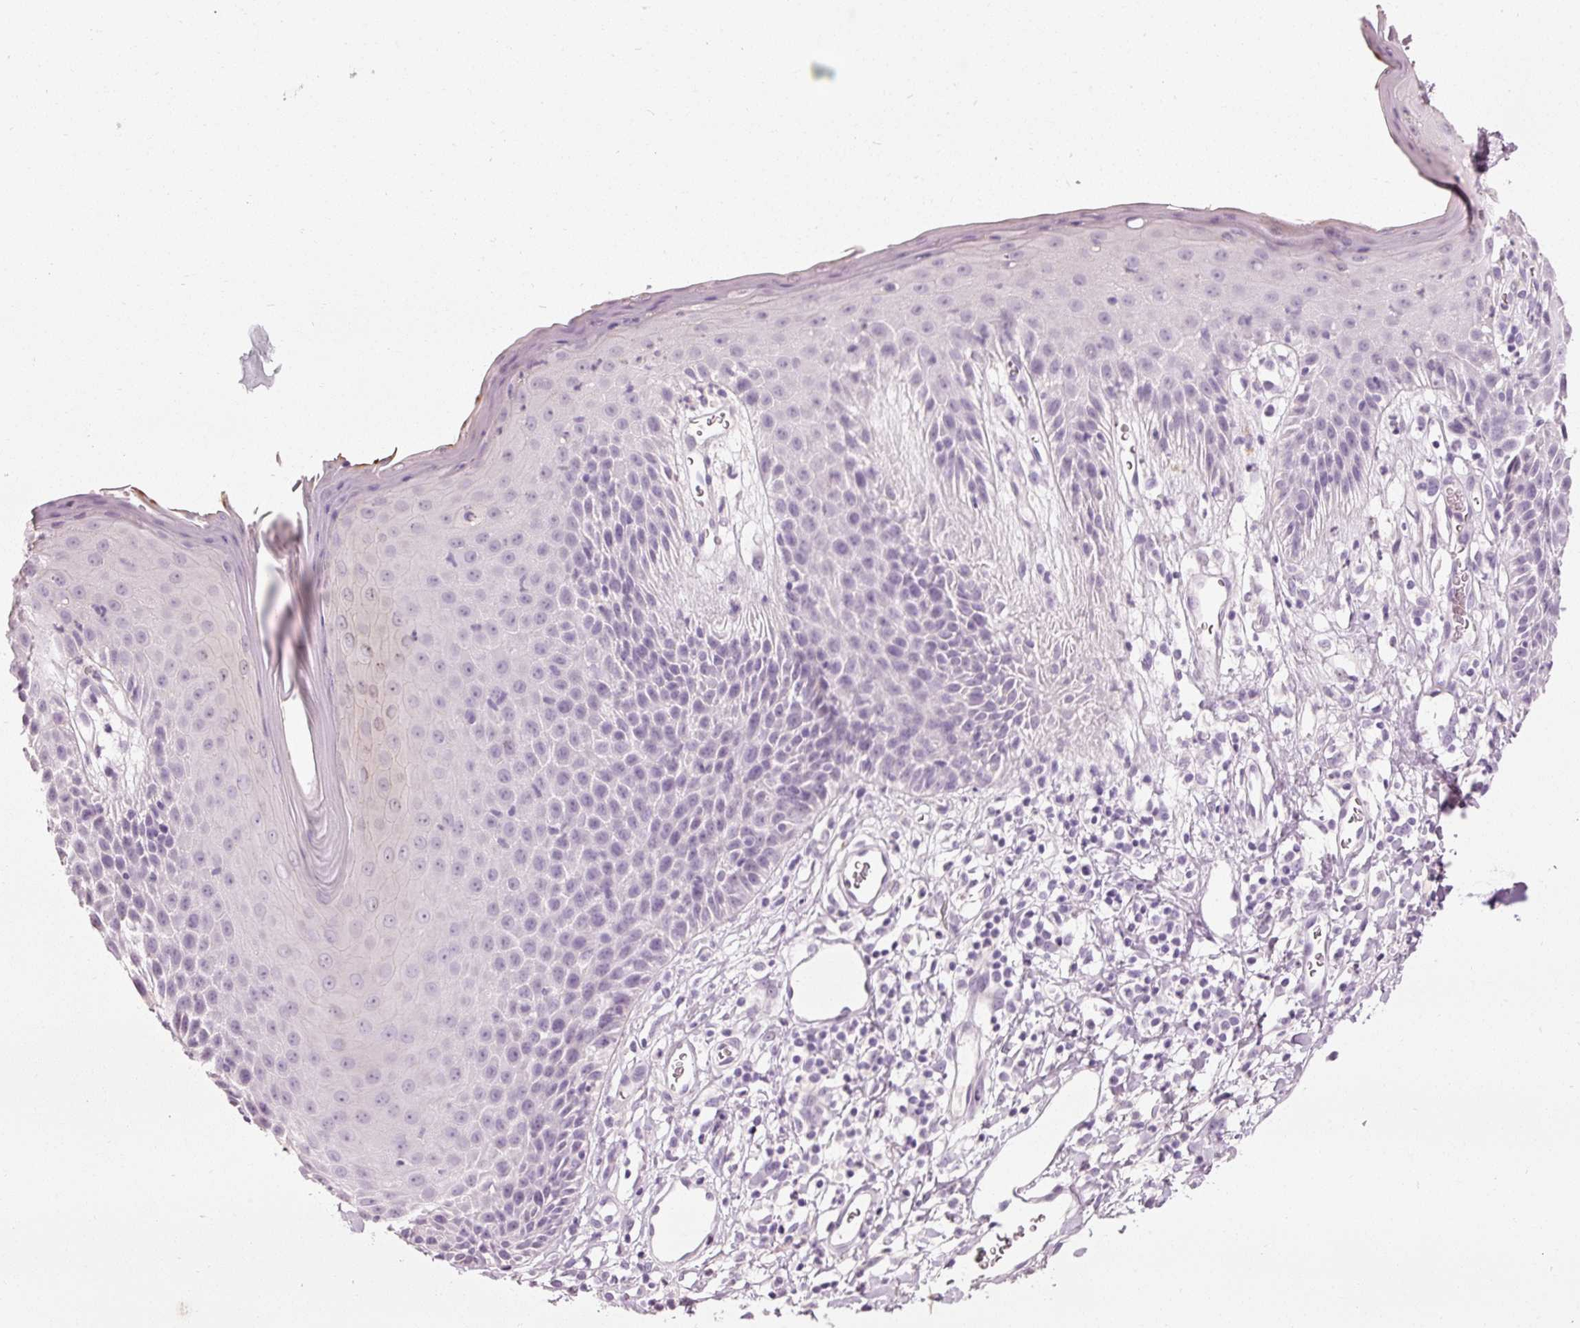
{"staining": {"intensity": "negative", "quantity": "none", "location": "none"}, "tissue": "adipose tissue", "cell_type": "Adipocytes", "image_type": "normal", "snomed": [{"axis": "morphology", "description": "Normal tissue, NOS"}, {"axis": "topography", "description": "Vulva"}, {"axis": "topography", "description": "Peripheral nerve tissue"}], "caption": "Adipose tissue stained for a protein using immunohistochemistry reveals no positivity adipocytes.", "gene": "MUC5AC", "patient": {"sex": "female", "age": 68}}